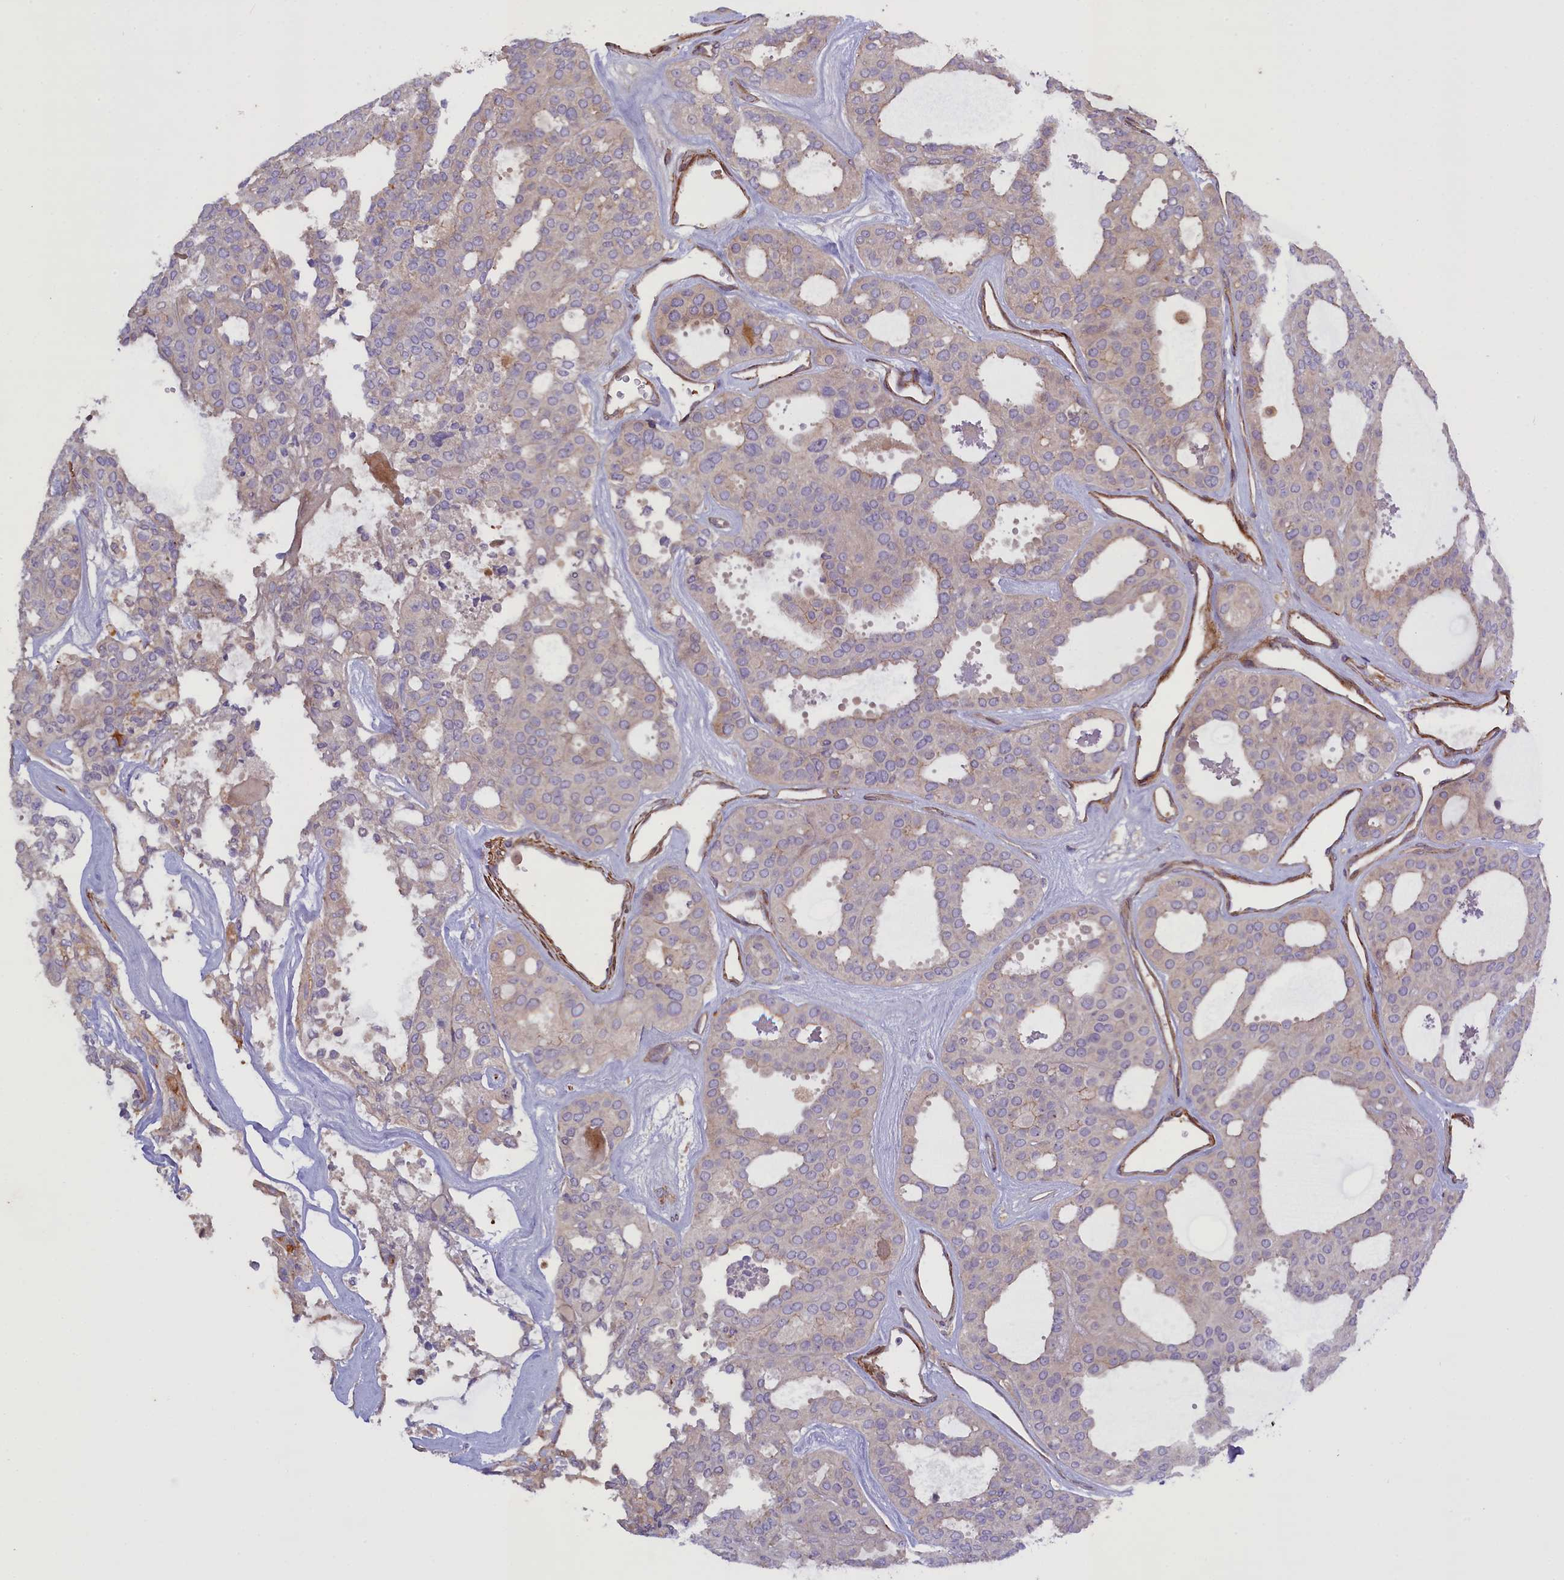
{"staining": {"intensity": "weak", "quantity": "<25%", "location": "cytoplasmic/membranous"}, "tissue": "thyroid cancer", "cell_type": "Tumor cells", "image_type": "cancer", "snomed": [{"axis": "morphology", "description": "Follicular adenoma carcinoma, NOS"}, {"axis": "topography", "description": "Thyroid gland"}], "caption": "A micrograph of human thyroid follicular adenoma carcinoma is negative for staining in tumor cells.", "gene": "FUZ", "patient": {"sex": "male", "age": 75}}